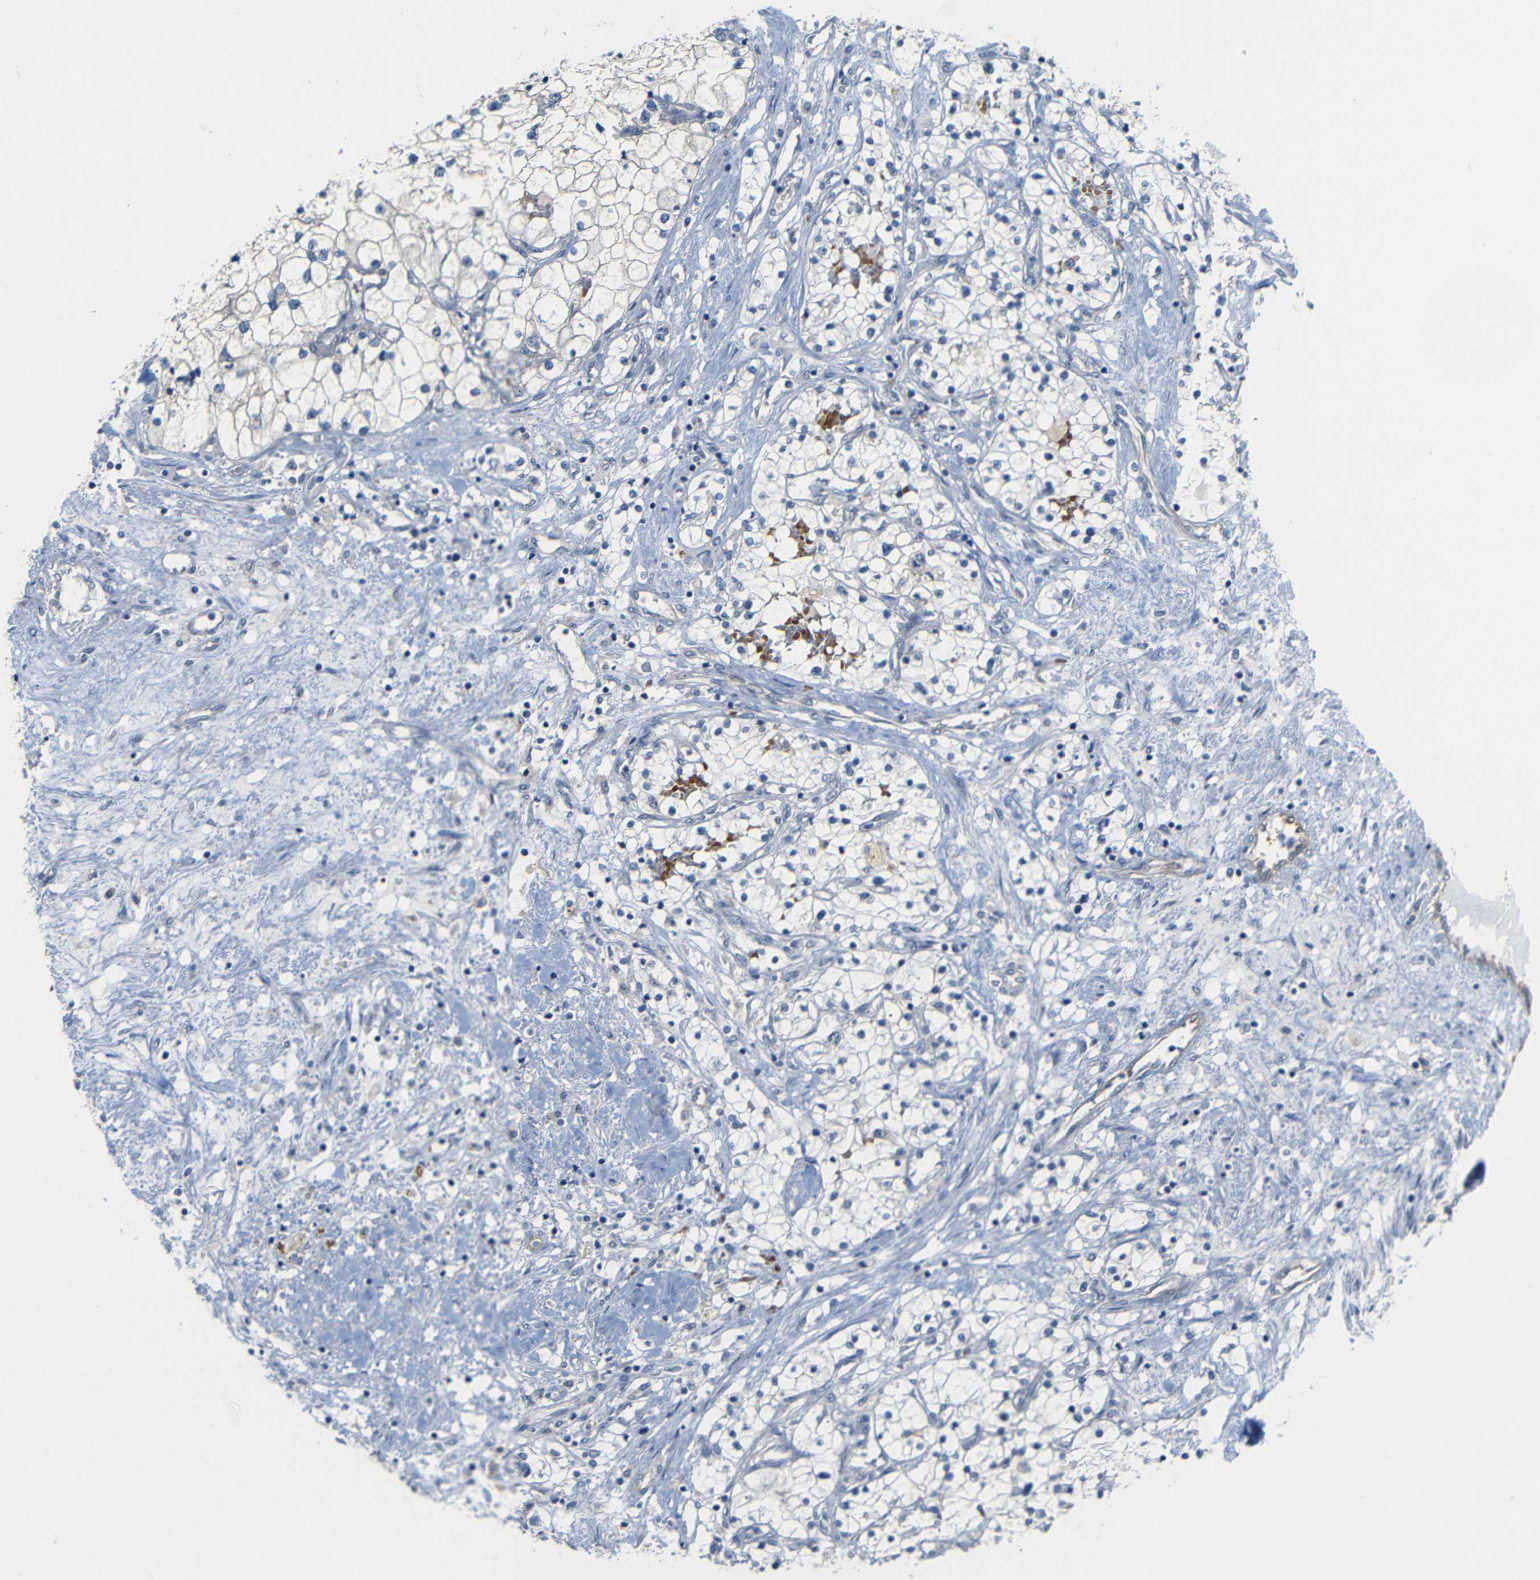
{"staining": {"intensity": "negative", "quantity": "none", "location": "none"}, "tissue": "renal cancer", "cell_type": "Tumor cells", "image_type": "cancer", "snomed": [{"axis": "morphology", "description": "Adenocarcinoma, NOS"}, {"axis": "topography", "description": "Kidney"}], "caption": "A high-resolution histopathology image shows immunohistochemistry (IHC) staining of adenocarcinoma (renal), which displays no significant staining in tumor cells. (Brightfield microscopy of DAB immunohistochemistry at high magnification).", "gene": "TBC1D32", "patient": {"sex": "male", "age": 68}}